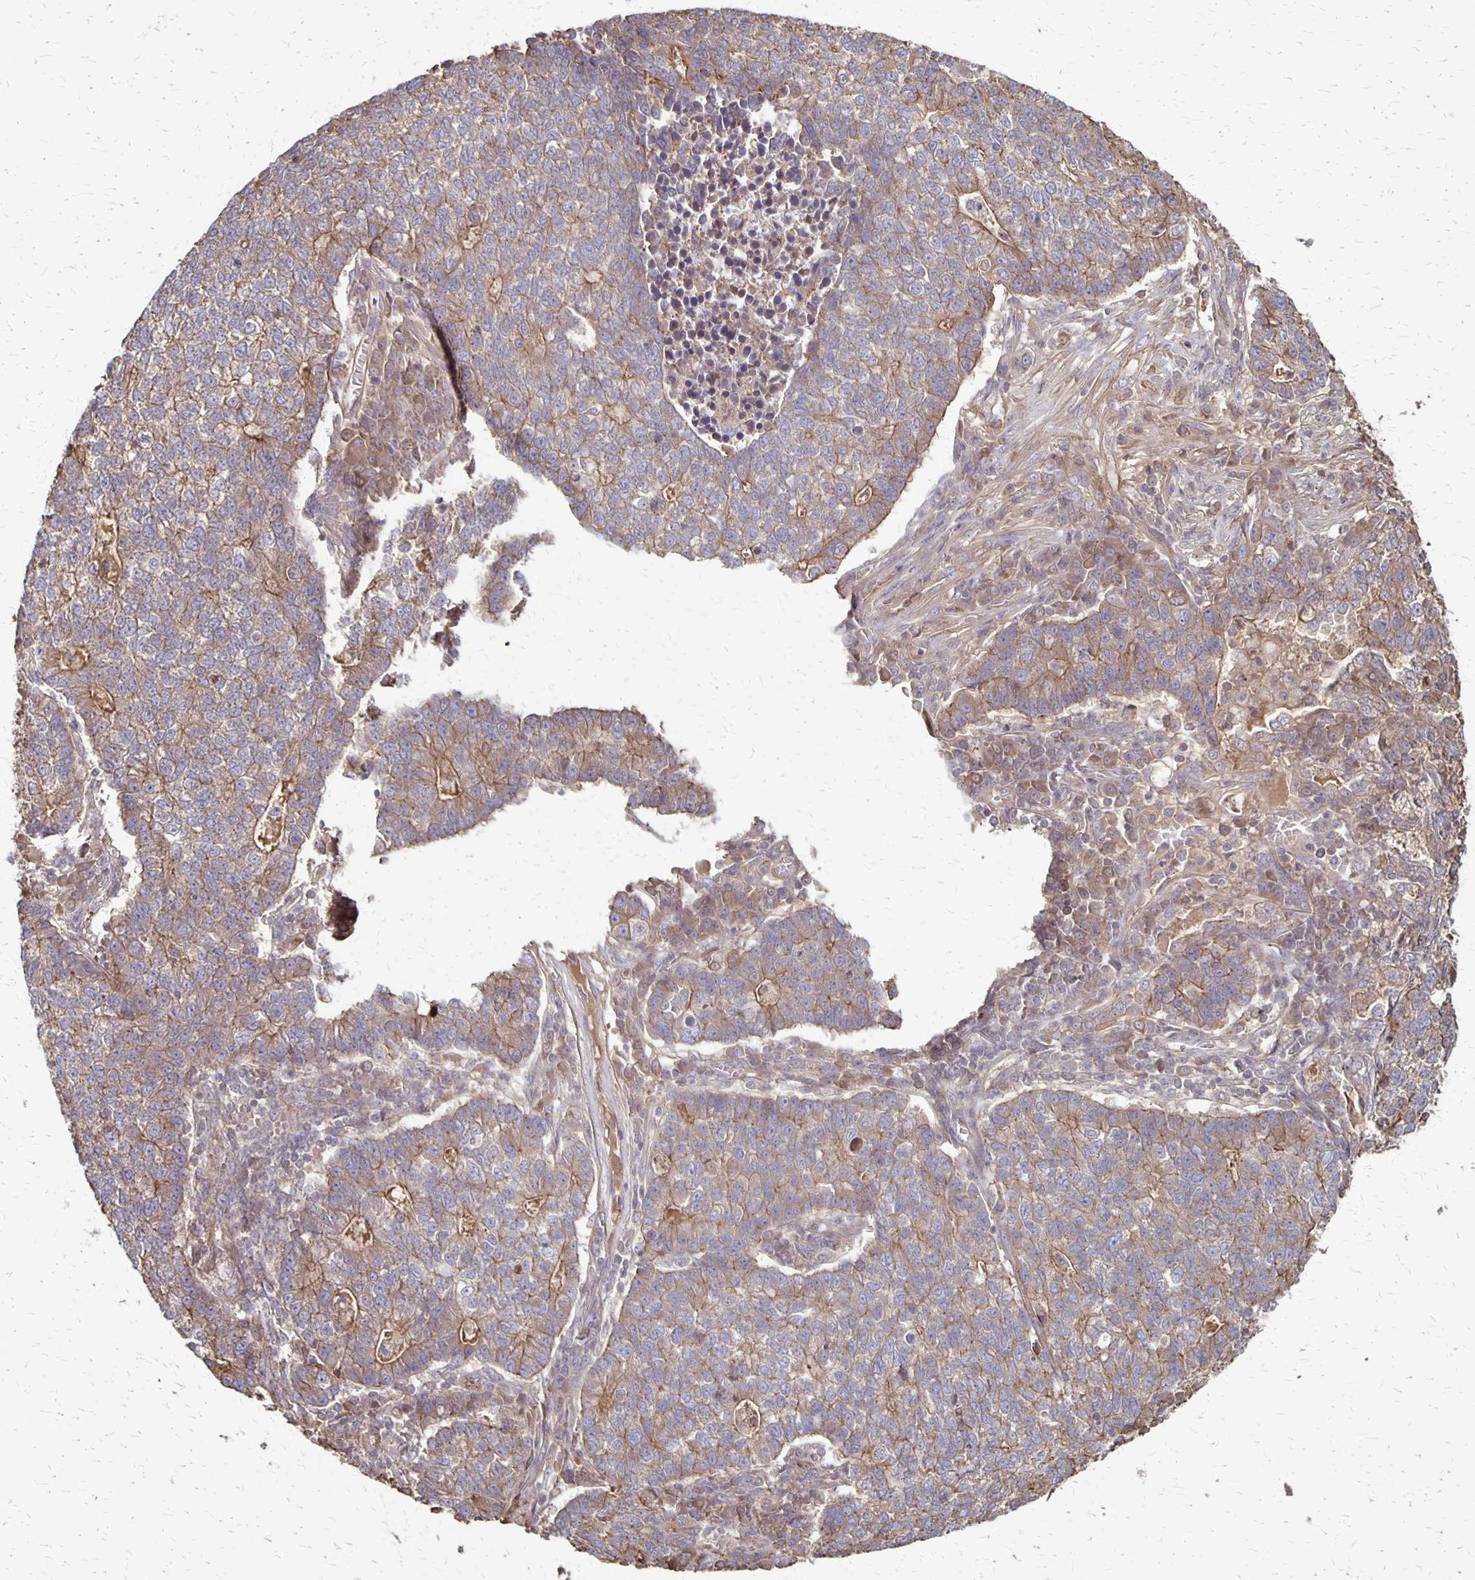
{"staining": {"intensity": "moderate", "quantity": "<25%", "location": "cytoplasmic/membranous"}, "tissue": "lung cancer", "cell_type": "Tumor cells", "image_type": "cancer", "snomed": [{"axis": "morphology", "description": "Adenocarcinoma, NOS"}, {"axis": "topography", "description": "Lung"}], "caption": "Protein expression analysis of lung cancer reveals moderate cytoplasmic/membranous expression in approximately <25% of tumor cells.", "gene": "PROM2", "patient": {"sex": "male", "age": 57}}